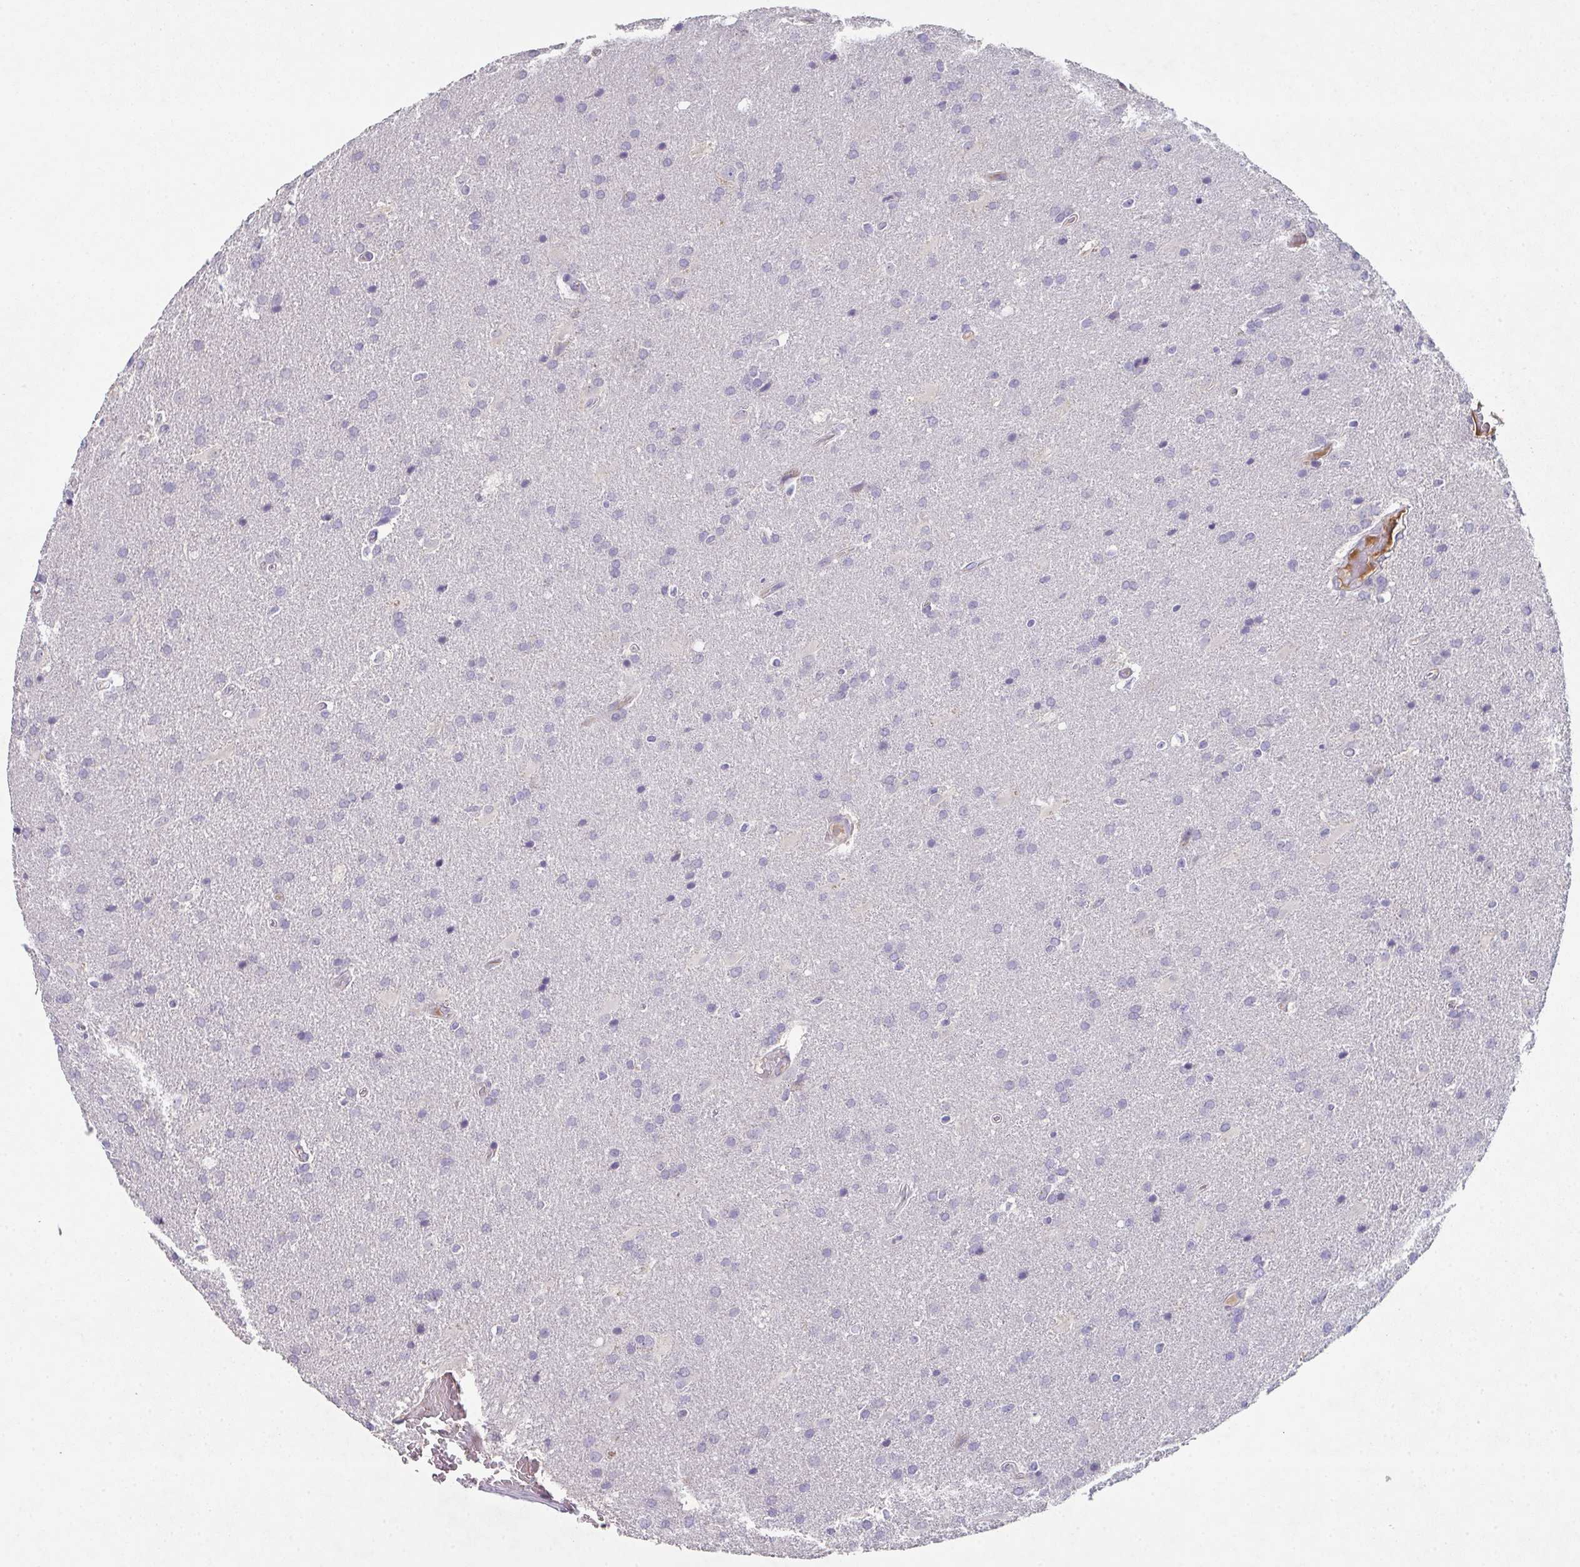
{"staining": {"intensity": "negative", "quantity": "none", "location": "none"}, "tissue": "glioma", "cell_type": "Tumor cells", "image_type": "cancer", "snomed": [{"axis": "morphology", "description": "Glioma, malignant, High grade"}, {"axis": "topography", "description": "Brain"}], "caption": "DAB immunohistochemical staining of human glioma displays no significant staining in tumor cells.", "gene": "ADAM21", "patient": {"sex": "male", "age": 56}}